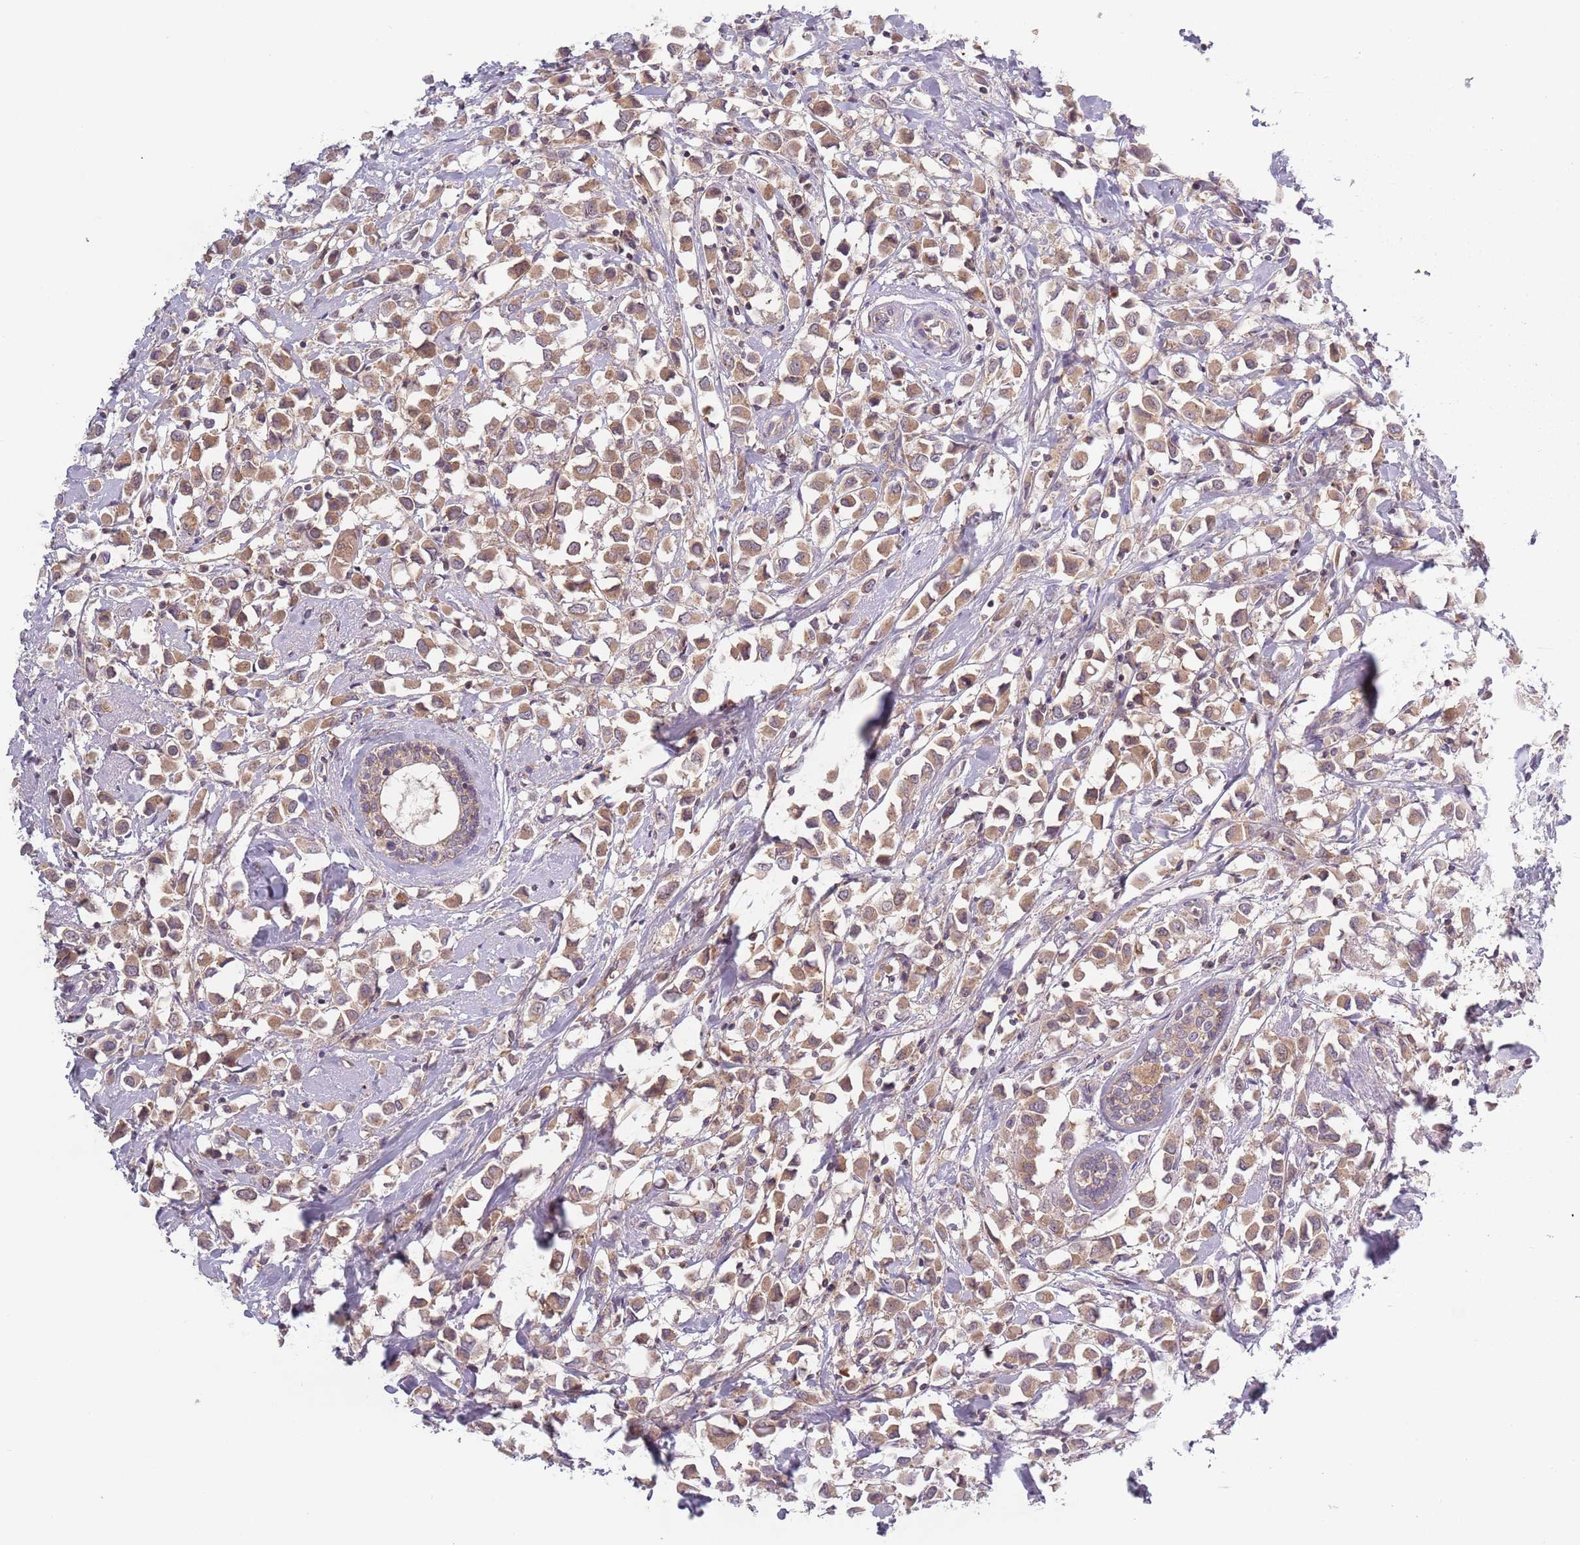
{"staining": {"intensity": "weak", "quantity": ">75%", "location": "cytoplasmic/membranous"}, "tissue": "breast cancer", "cell_type": "Tumor cells", "image_type": "cancer", "snomed": [{"axis": "morphology", "description": "Duct carcinoma"}, {"axis": "topography", "description": "Breast"}], "caption": "Breast cancer tissue shows weak cytoplasmic/membranous positivity in about >75% of tumor cells, visualized by immunohistochemistry.", "gene": "ASB13", "patient": {"sex": "female", "age": 61}}